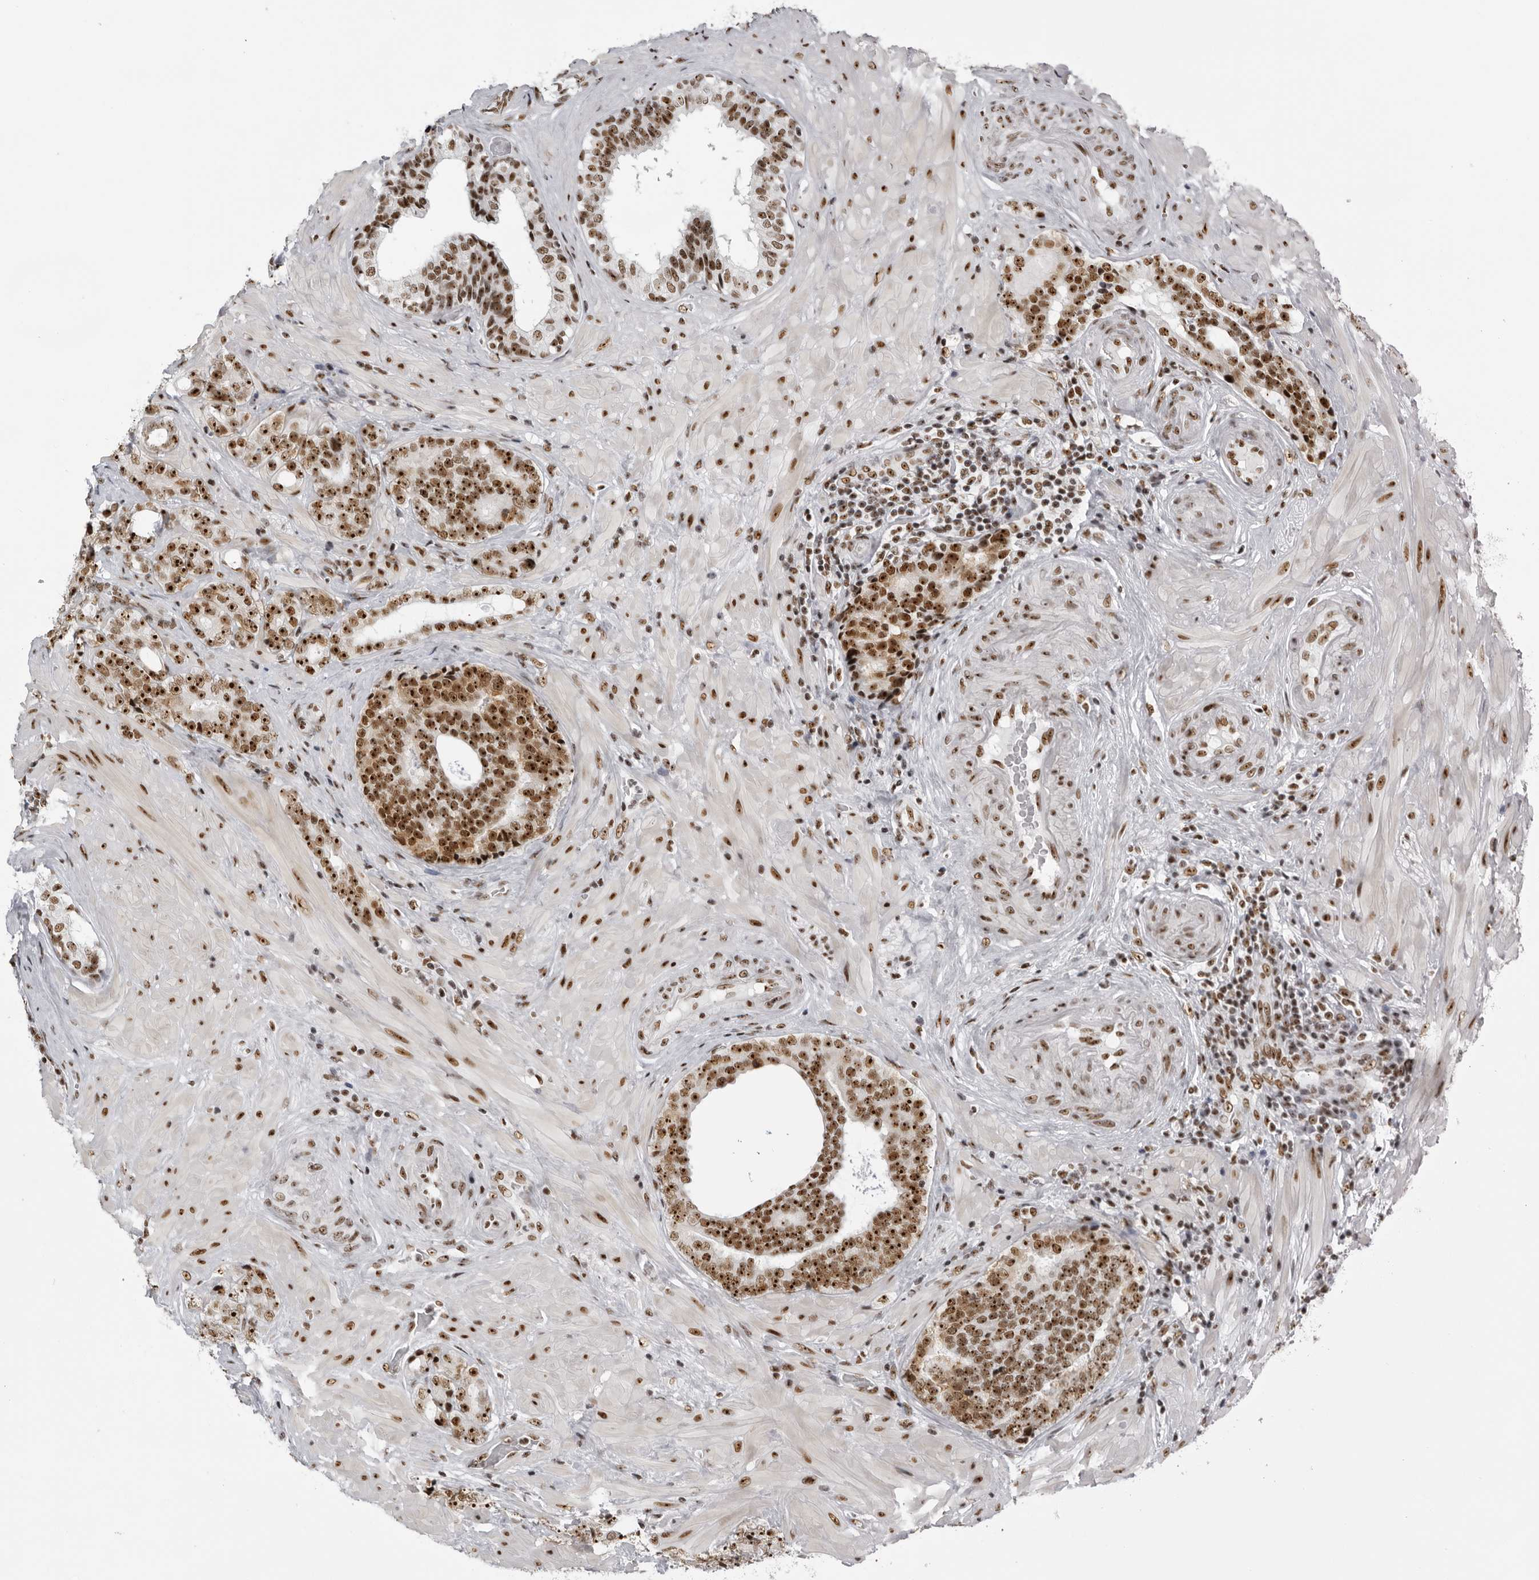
{"staining": {"intensity": "strong", "quantity": ">75%", "location": "nuclear"}, "tissue": "prostate cancer", "cell_type": "Tumor cells", "image_type": "cancer", "snomed": [{"axis": "morphology", "description": "Adenocarcinoma, High grade"}, {"axis": "topography", "description": "Prostate"}], "caption": "This is a photomicrograph of immunohistochemistry staining of prostate cancer (high-grade adenocarcinoma), which shows strong staining in the nuclear of tumor cells.", "gene": "DHX9", "patient": {"sex": "male", "age": 56}}